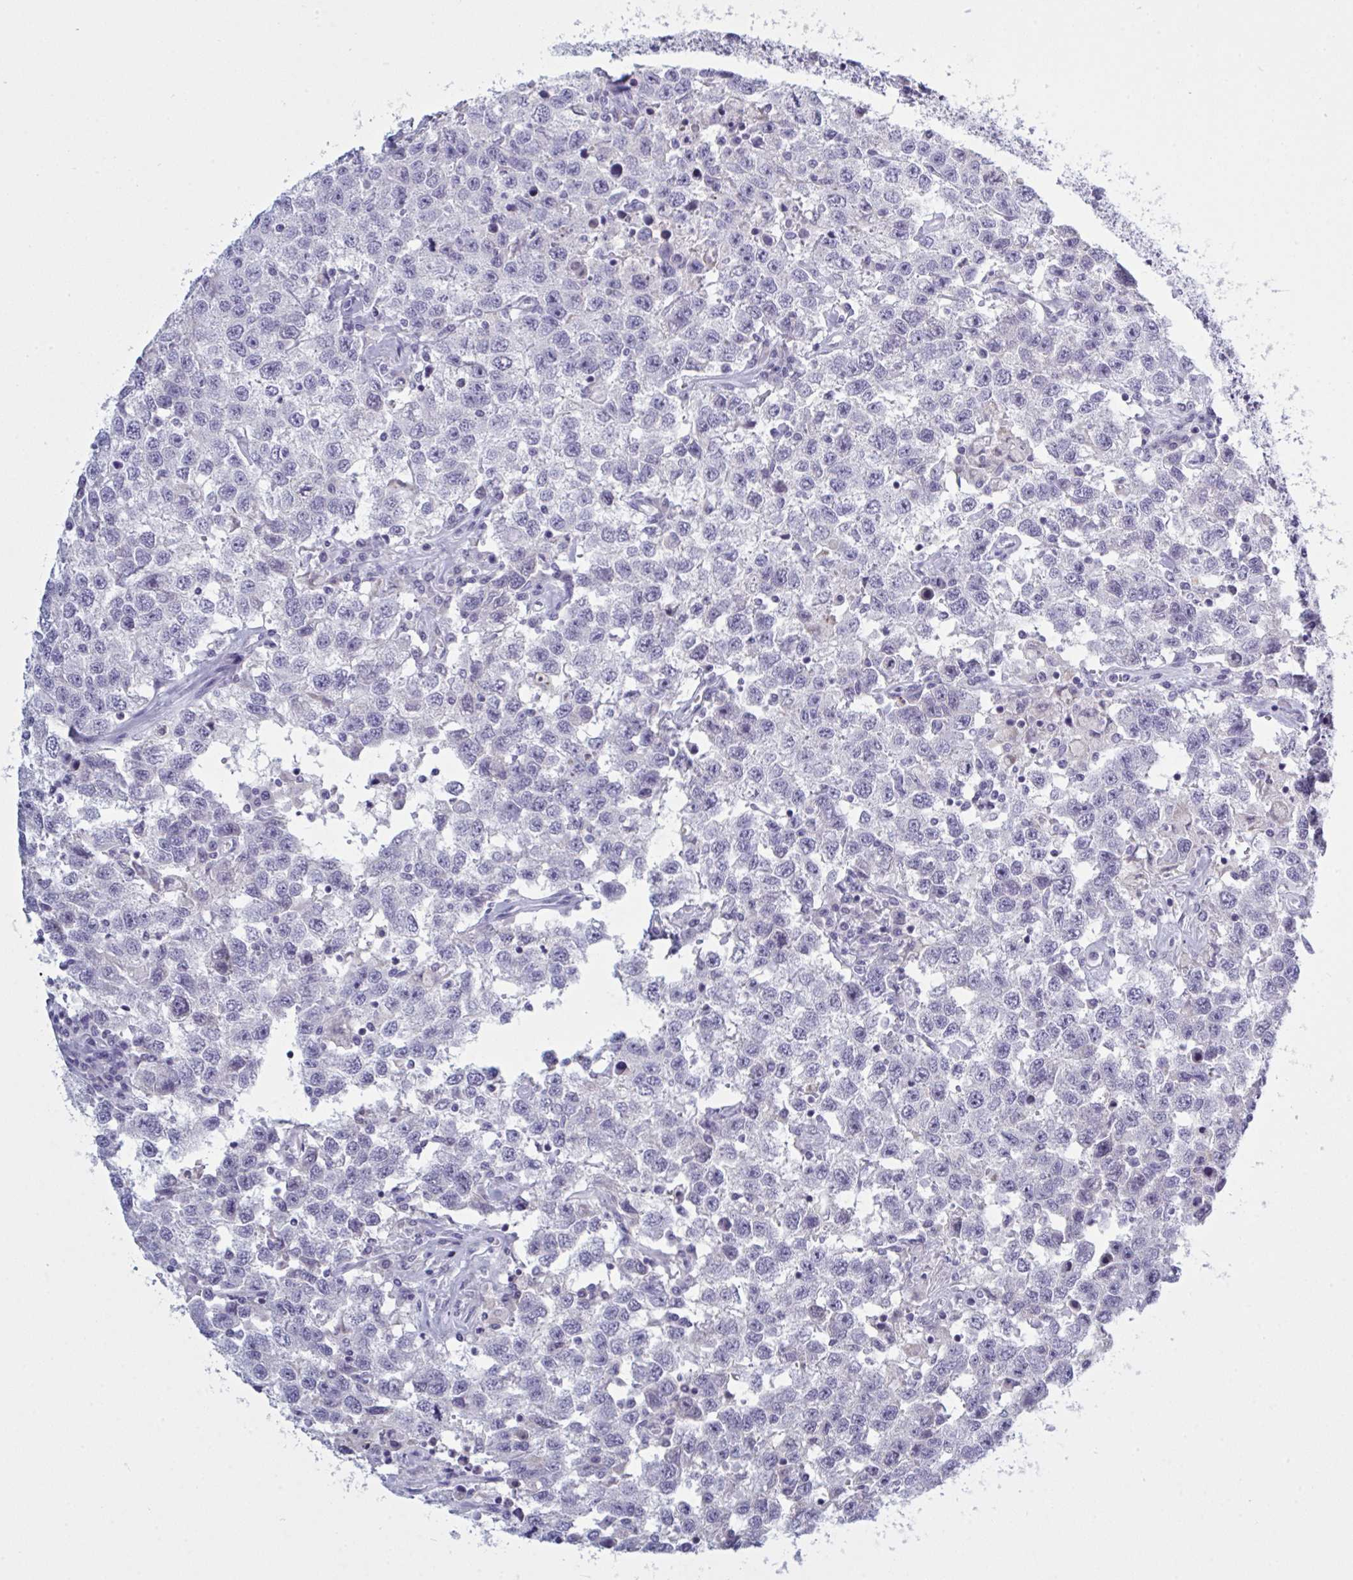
{"staining": {"intensity": "negative", "quantity": "none", "location": "none"}, "tissue": "testis cancer", "cell_type": "Tumor cells", "image_type": "cancer", "snomed": [{"axis": "morphology", "description": "Seminoma, NOS"}, {"axis": "topography", "description": "Testis"}], "caption": "Immunohistochemical staining of testis cancer shows no significant expression in tumor cells.", "gene": "NDUFC2", "patient": {"sex": "male", "age": 41}}